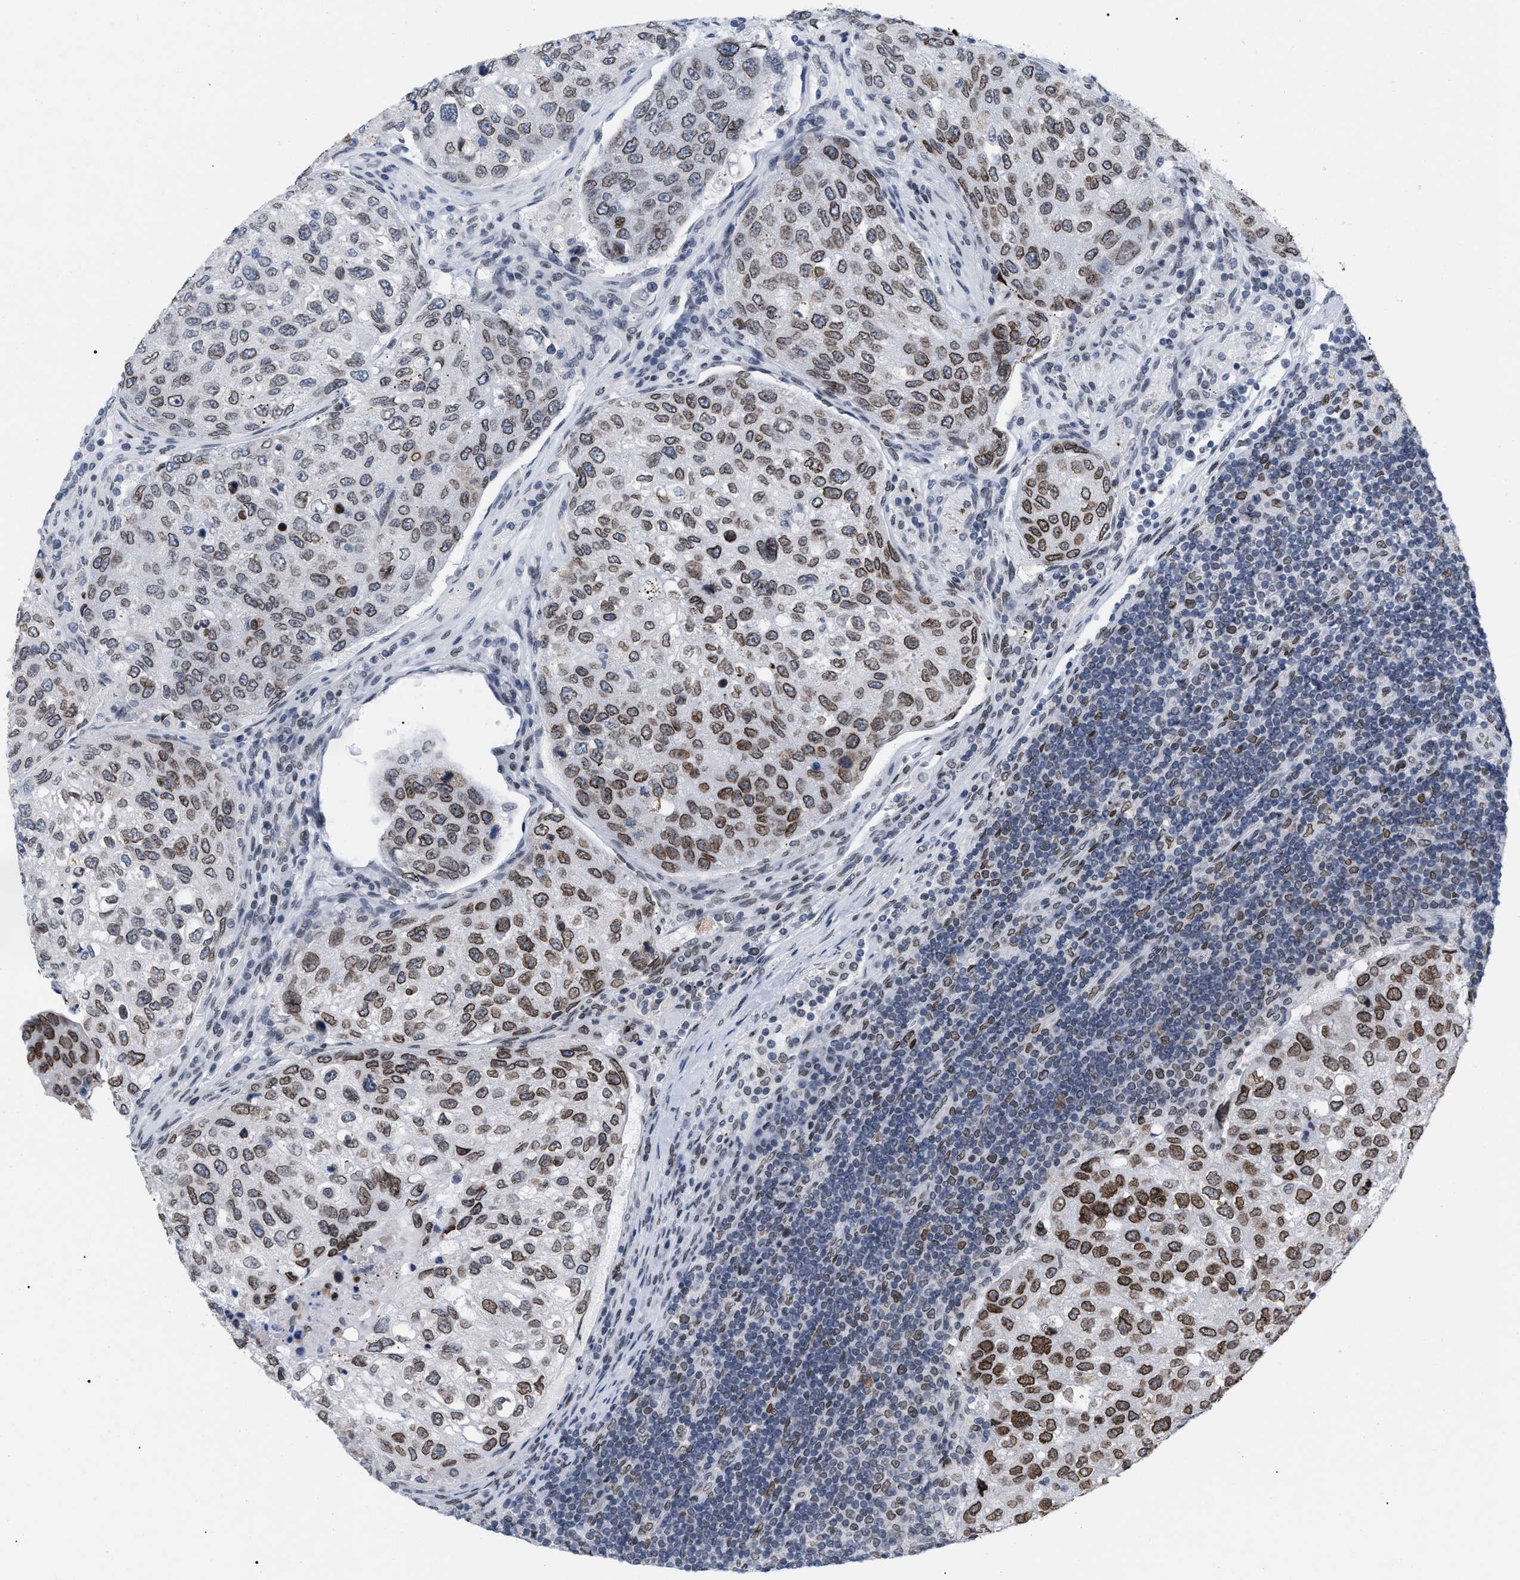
{"staining": {"intensity": "moderate", "quantity": "25%-75%", "location": "cytoplasmic/membranous,nuclear"}, "tissue": "urothelial cancer", "cell_type": "Tumor cells", "image_type": "cancer", "snomed": [{"axis": "morphology", "description": "Urothelial carcinoma, High grade"}, {"axis": "topography", "description": "Lymph node"}, {"axis": "topography", "description": "Urinary bladder"}], "caption": "Immunohistochemical staining of human high-grade urothelial carcinoma reveals medium levels of moderate cytoplasmic/membranous and nuclear protein expression in about 25%-75% of tumor cells.", "gene": "TPR", "patient": {"sex": "male", "age": 51}}